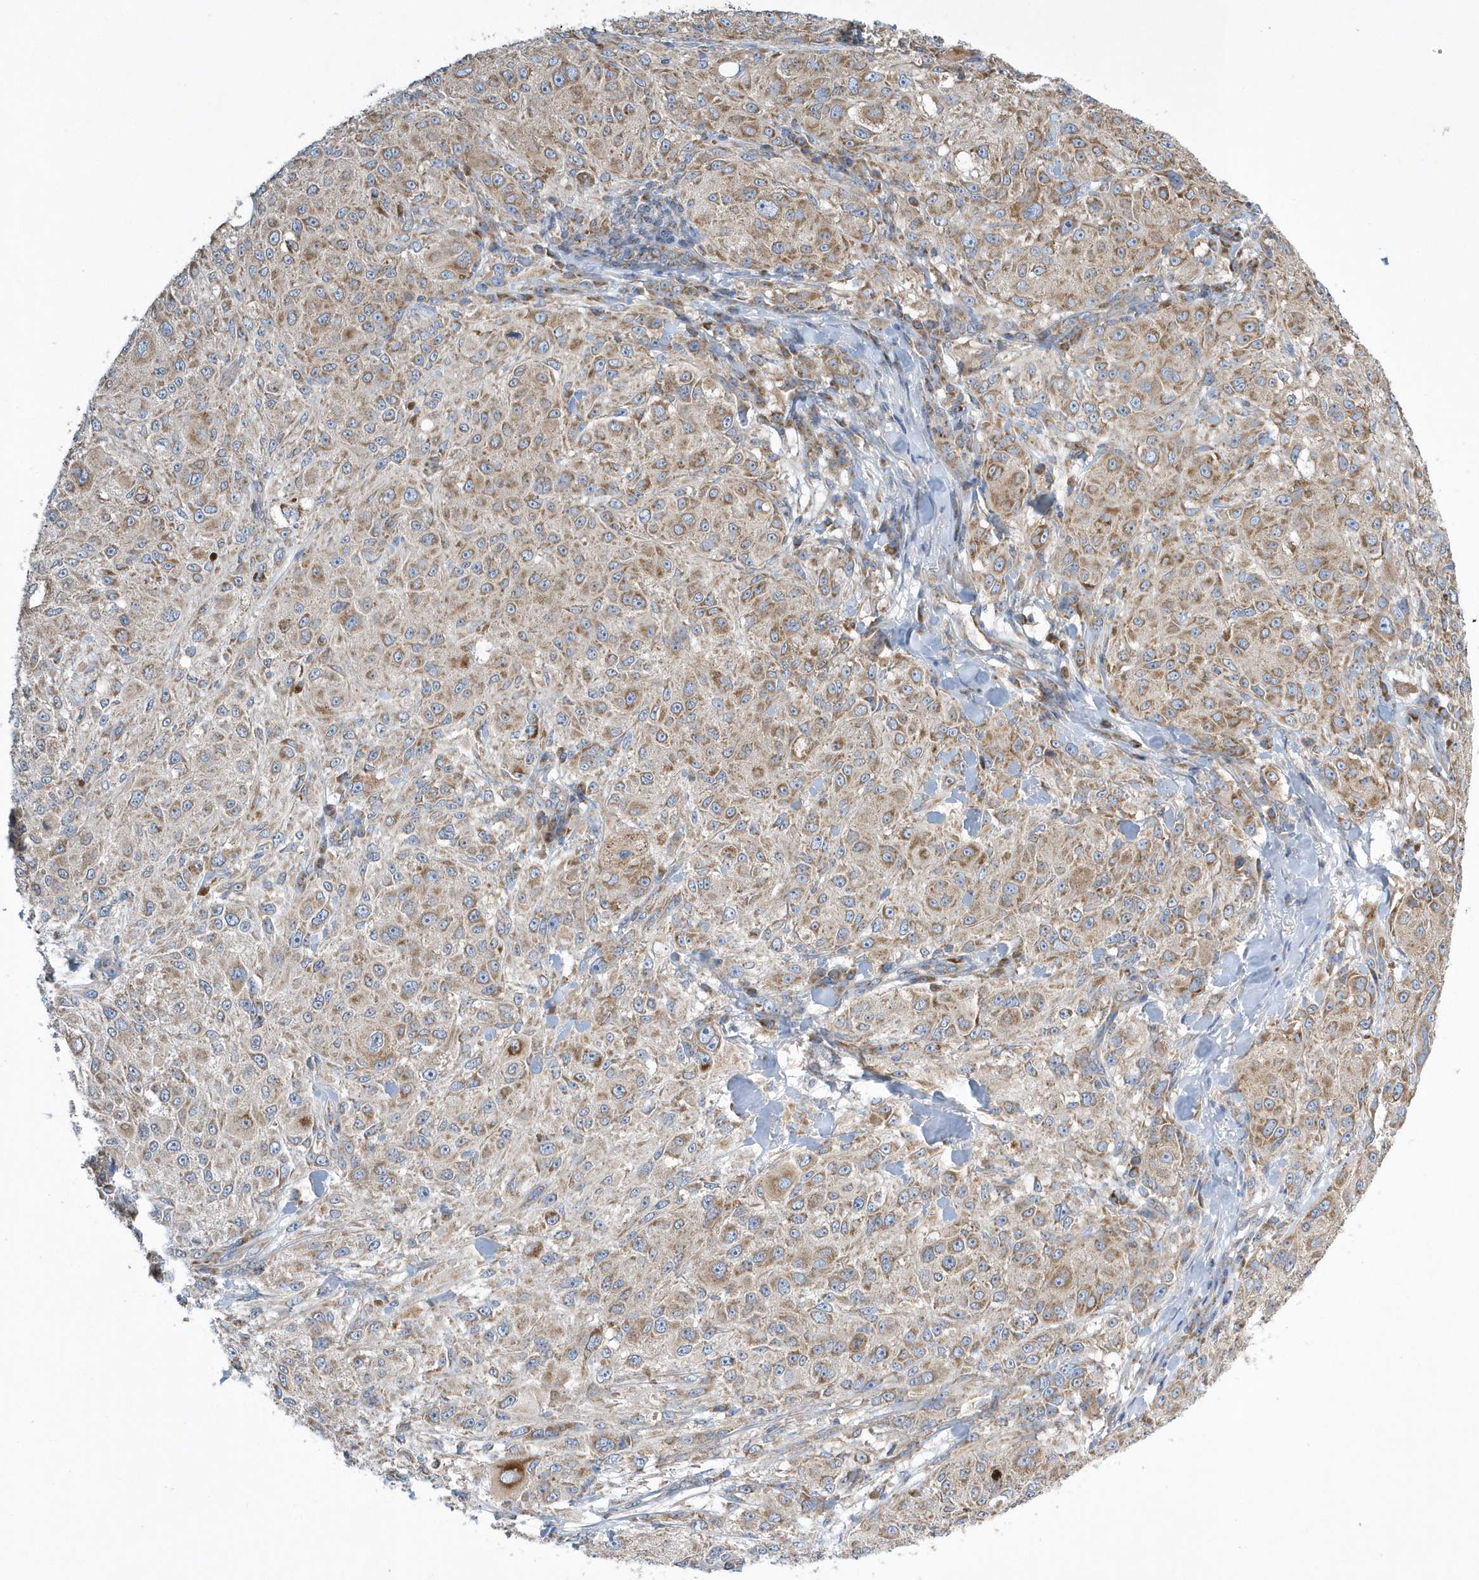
{"staining": {"intensity": "moderate", "quantity": ">75%", "location": "cytoplasmic/membranous"}, "tissue": "melanoma", "cell_type": "Tumor cells", "image_type": "cancer", "snomed": [{"axis": "morphology", "description": "Necrosis, NOS"}, {"axis": "morphology", "description": "Malignant melanoma, NOS"}, {"axis": "topography", "description": "Skin"}], "caption": "Moderate cytoplasmic/membranous positivity is present in approximately >75% of tumor cells in melanoma.", "gene": "SPATA5", "patient": {"sex": "female", "age": 87}}